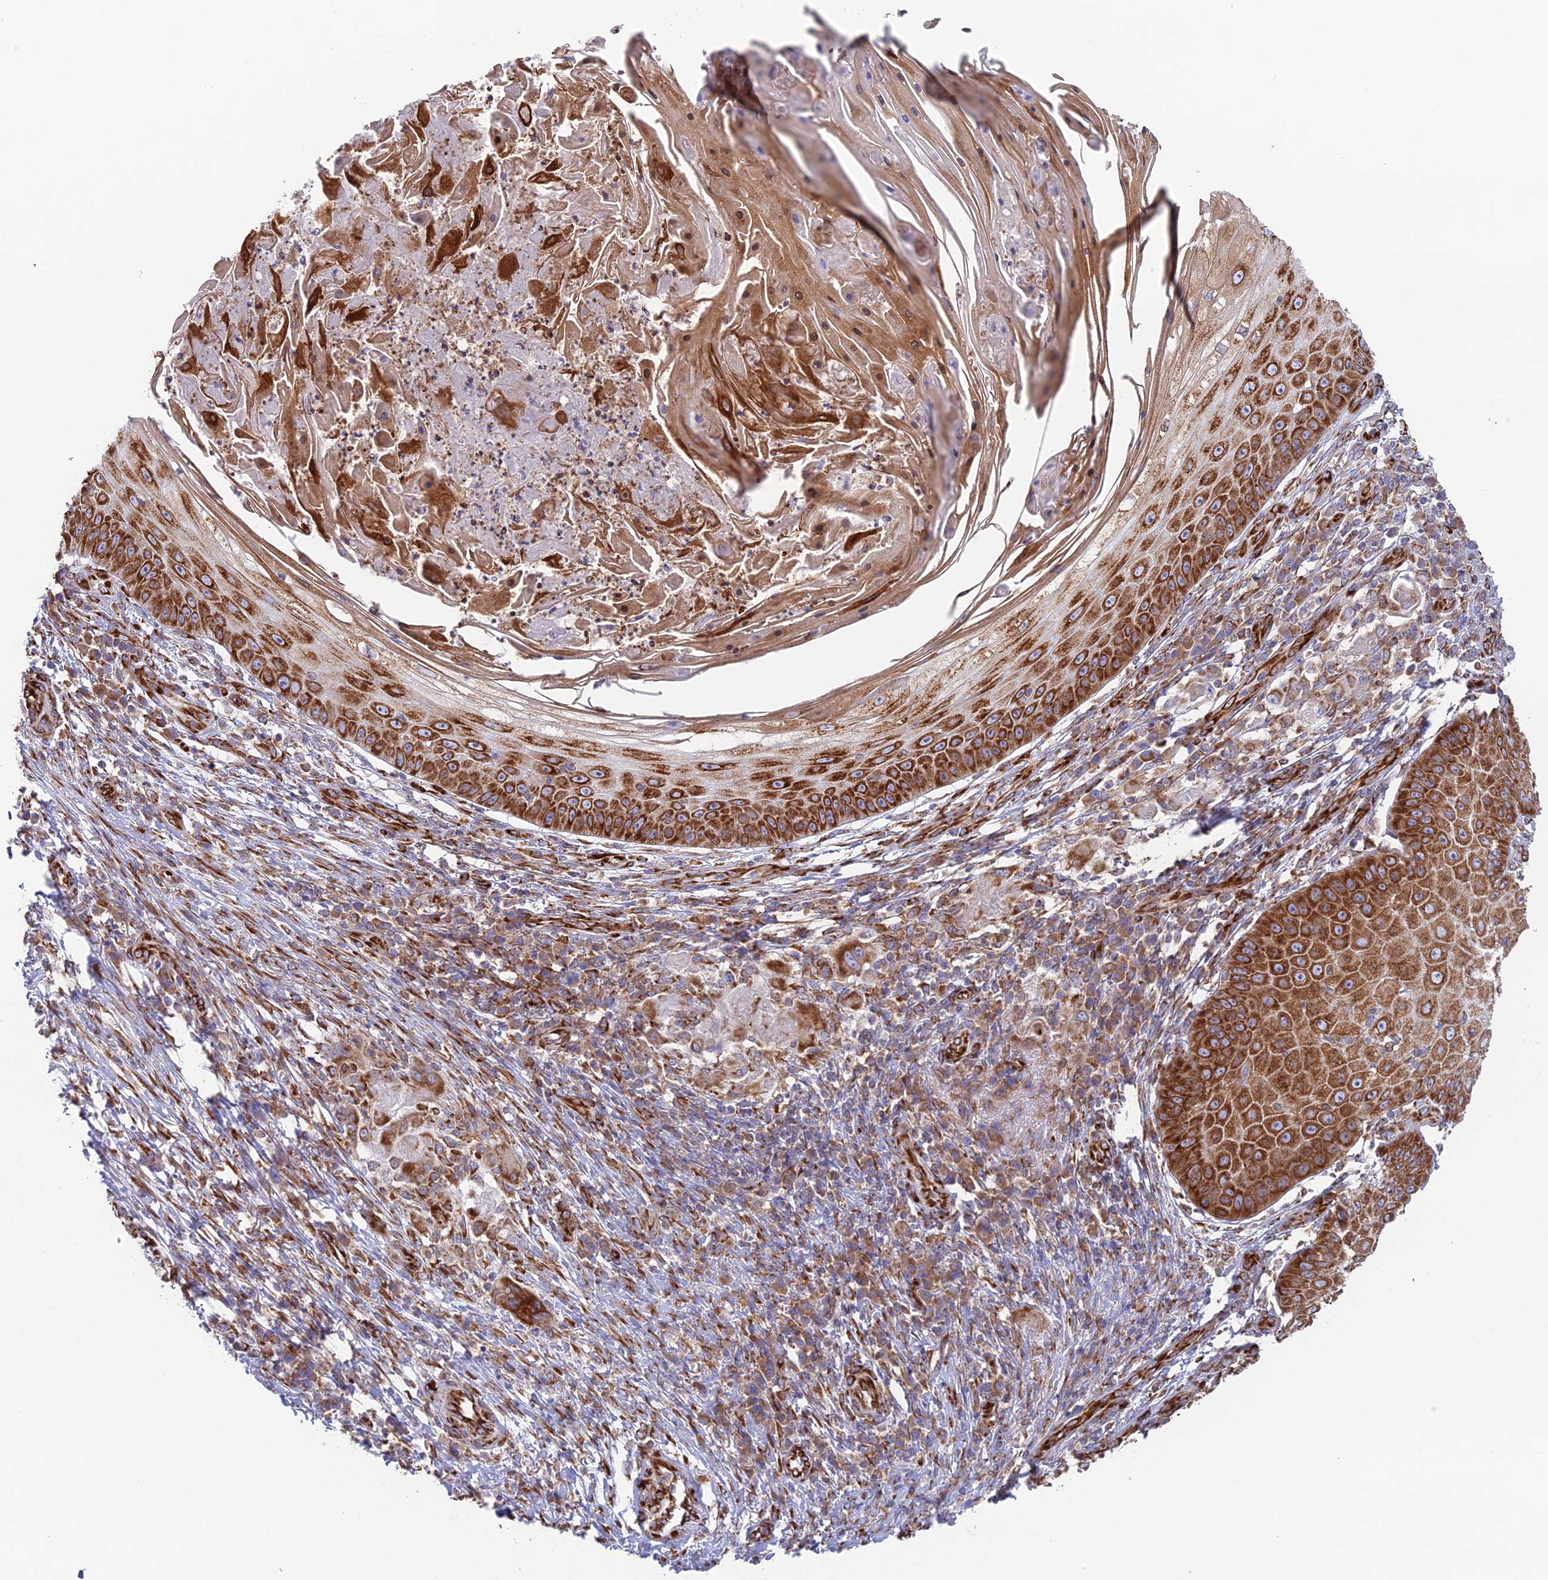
{"staining": {"intensity": "strong", "quantity": ">75%", "location": "cytoplasmic/membranous"}, "tissue": "skin cancer", "cell_type": "Tumor cells", "image_type": "cancer", "snomed": [{"axis": "morphology", "description": "Squamous cell carcinoma, NOS"}, {"axis": "topography", "description": "Skin"}], "caption": "Squamous cell carcinoma (skin) tissue shows strong cytoplasmic/membranous staining in about >75% of tumor cells, visualized by immunohistochemistry.", "gene": "CCDC69", "patient": {"sex": "male", "age": 70}}